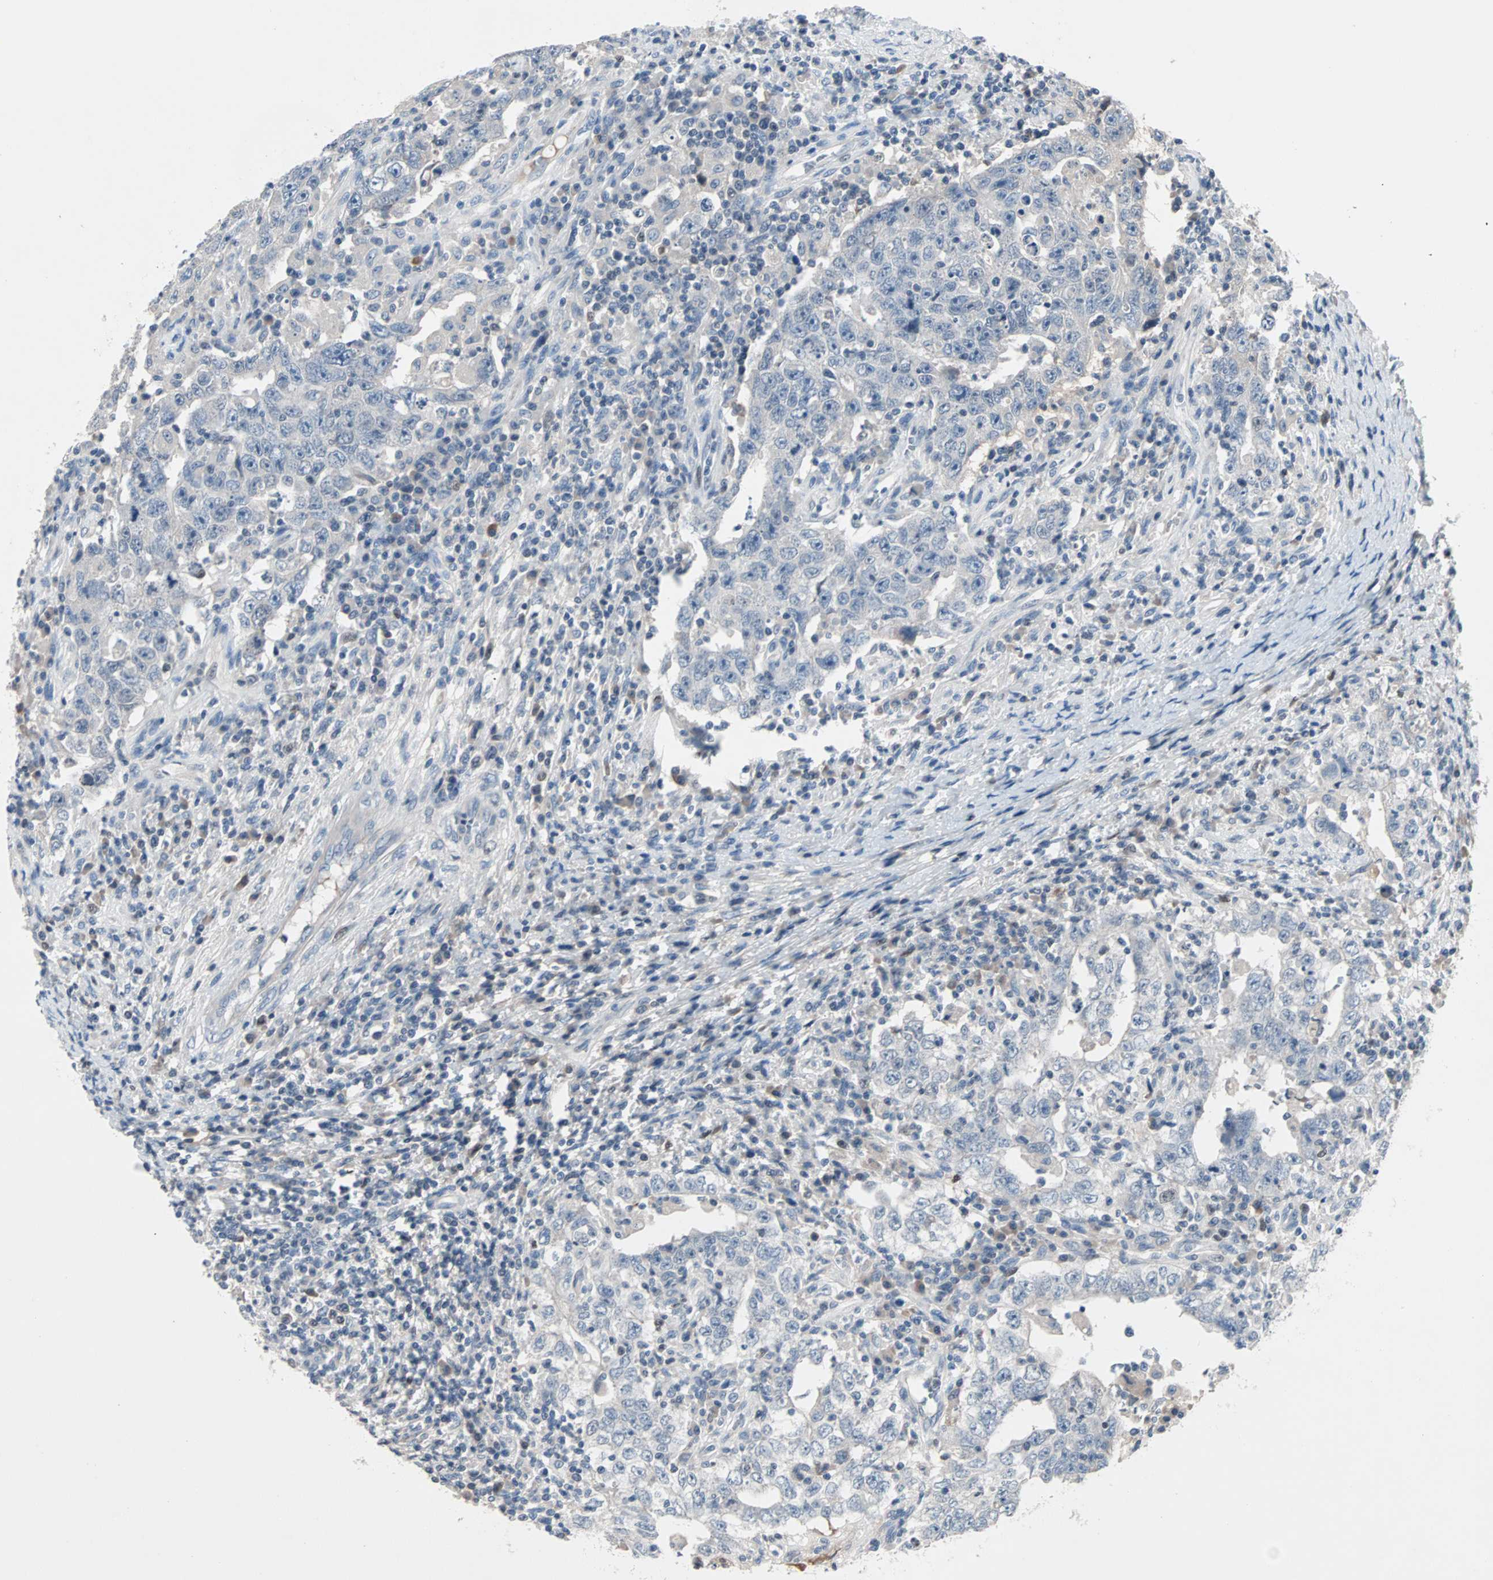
{"staining": {"intensity": "negative", "quantity": "none", "location": "none"}, "tissue": "testis cancer", "cell_type": "Tumor cells", "image_type": "cancer", "snomed": [{"axis": "morphology", "description": "Carcinoma, Embryonal, NOS"}, {"axis": "topography", "description": "Testis"}], "caption": "Testis cancer (embryonal carcinoma) stained for a protein using immunohistochemistry (IHC) shows no staining tumor cells.", "gene": "CCNE2", "patient": {"sex": "male", "age": 26}}